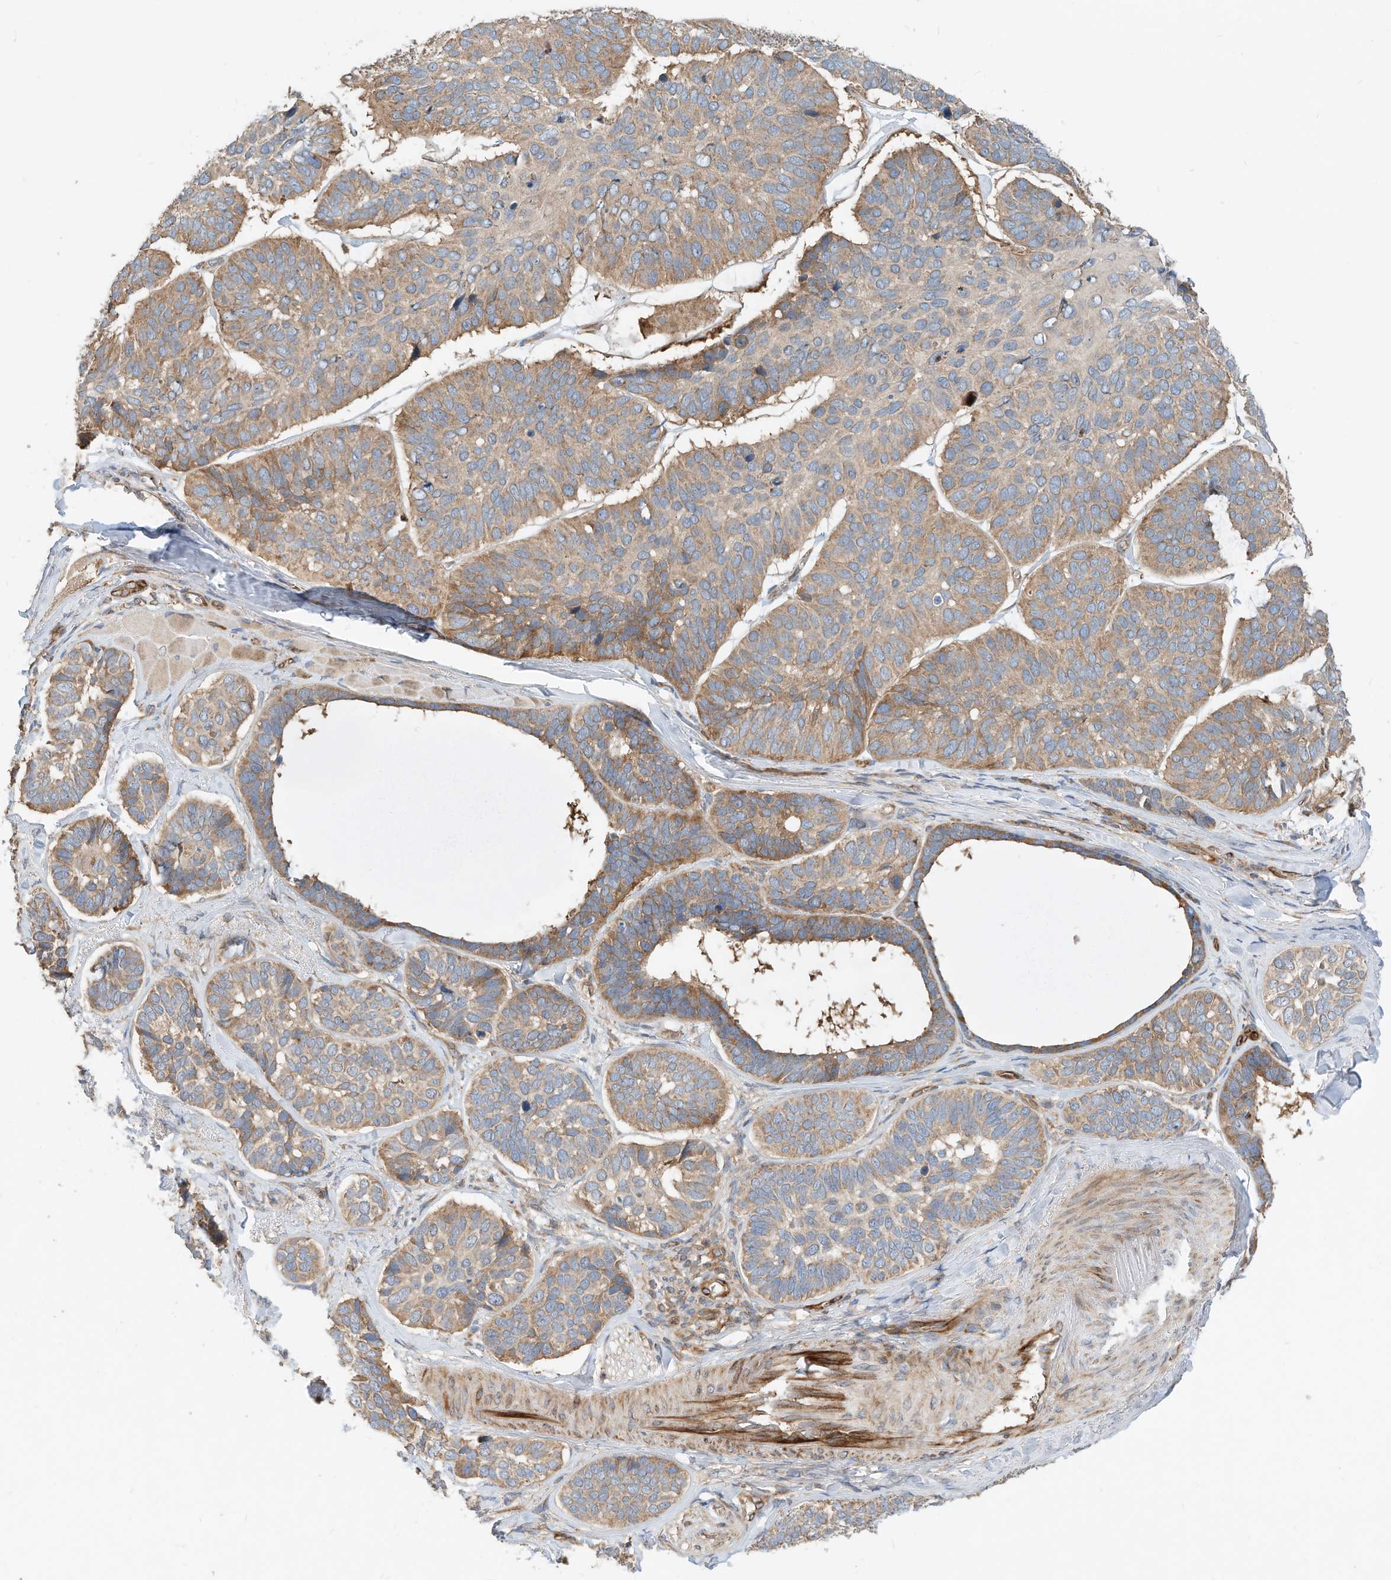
{"staining": {"intensity": "moderate", "quantity": ">75%", "location": "cytoplasmic/membranous"}, "tissue": "skin cancer", "cell_type": "Tumor cells", "image_type": "cancer", "snomed": [{"axis": "morphology", "description": "Basal cell carcinoma"}, {"axis": "topography", "description": "Skin"}], "caption": "The histopathology image exhibits a brown stain indicating the presence of a protein in the cytoplasmic/membranous of tumor cells in skin cancer (basal cell carcinoma).", "gene": "CPAMD8", "patient": {"sex": "male", "age": 62}}